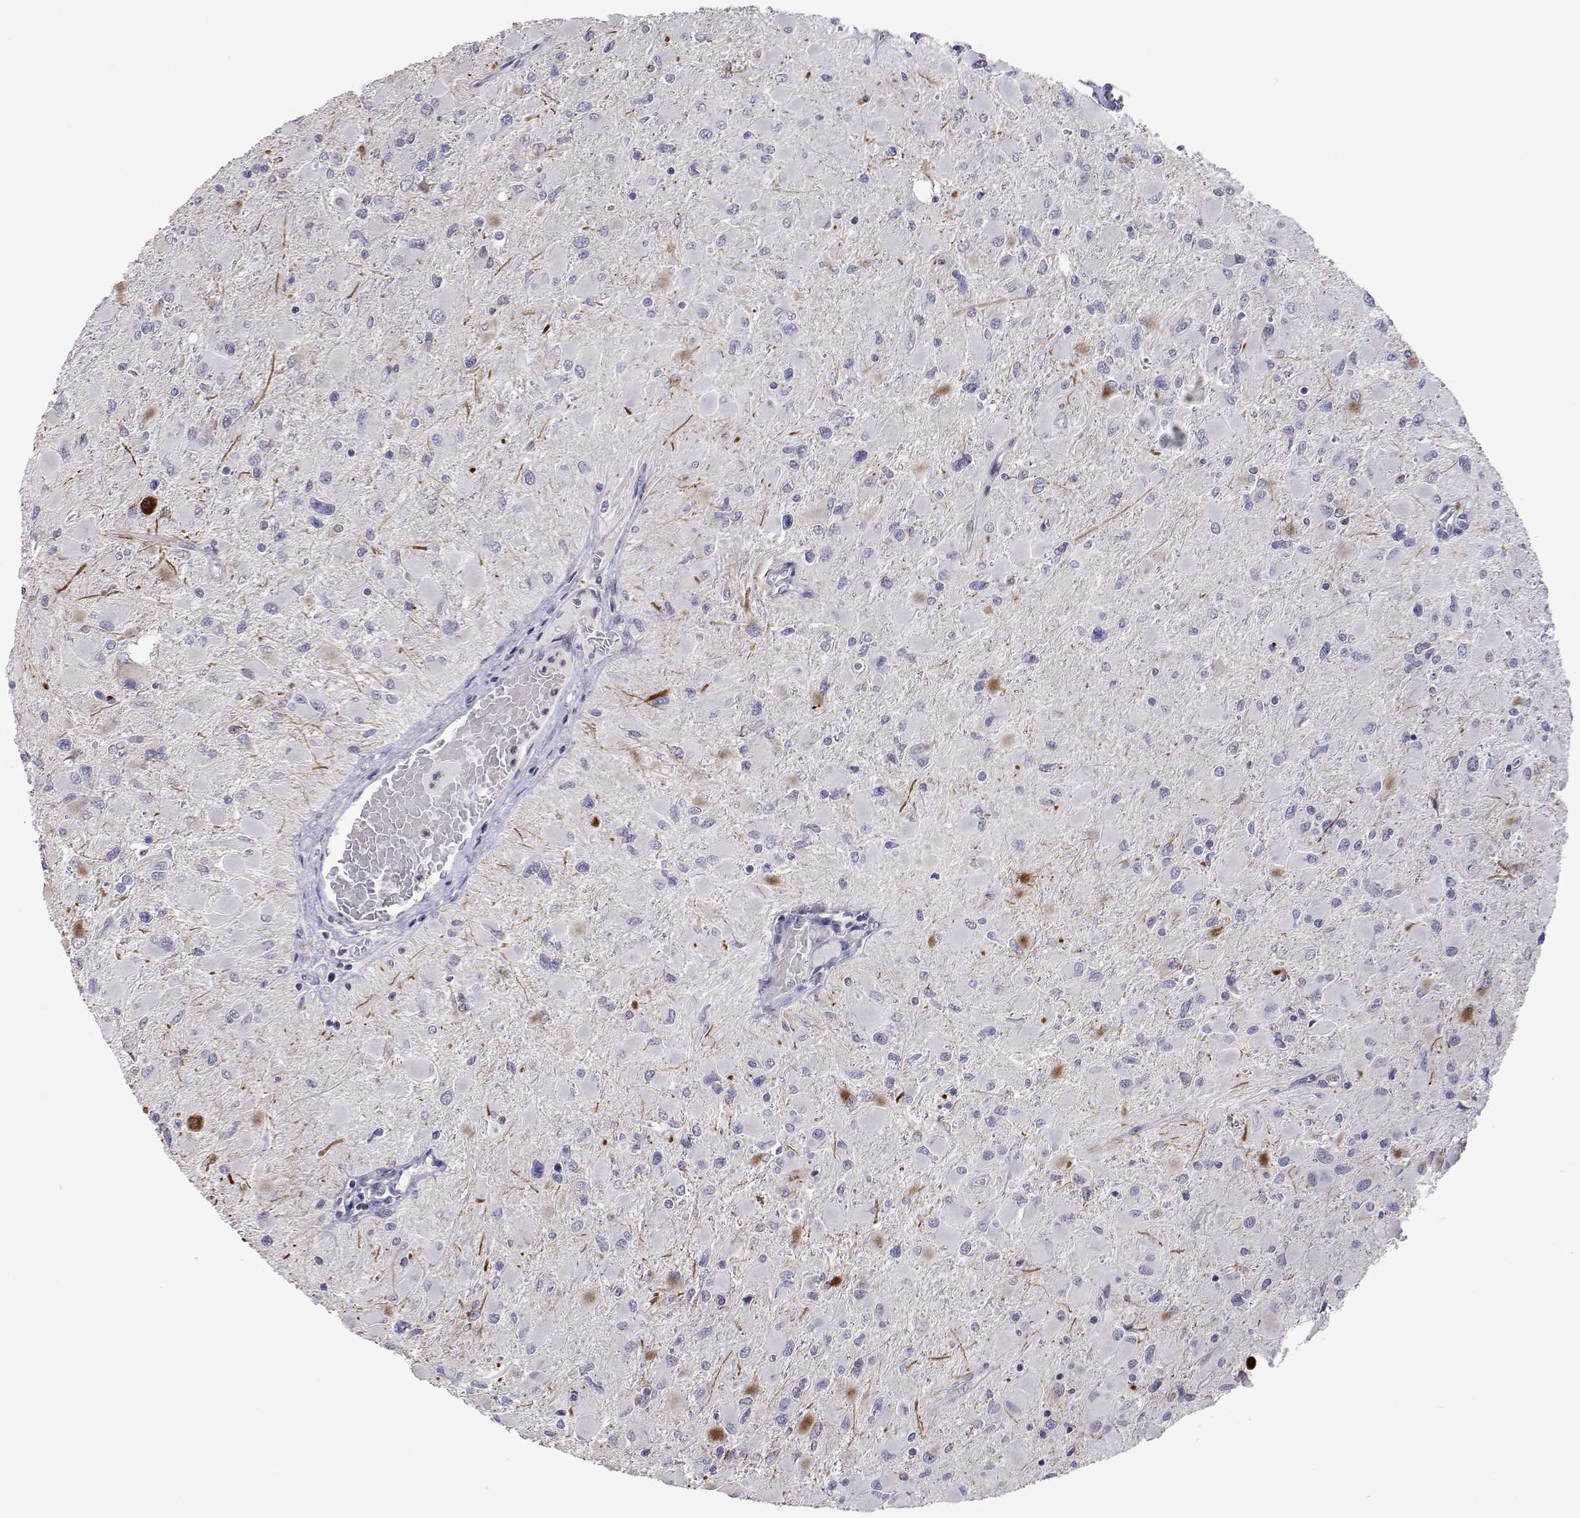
{"staining": {"intensity": "negative", "quantity": "none", "location": "none"}, "tissue": "glioma", "cell_type": "Tumor cells", "image_type": "cancer", "snomed": [{"axis": "morphology", "description": "Glioma, malignant, High grade"}, {"axis": "topography", "description": "Cerebral cortex"}], "caption": "Protein analysis of malignant glioma (high-grade) exhibits no significant staining in tumor cells. The staining is performed using DAB (3,3'-diaminobenzidine) brown chromogen with nuclei counter-stained in using hematoxylin.", "gene": "RBPJL", "patient": {"sex": "female", "age": 36}}